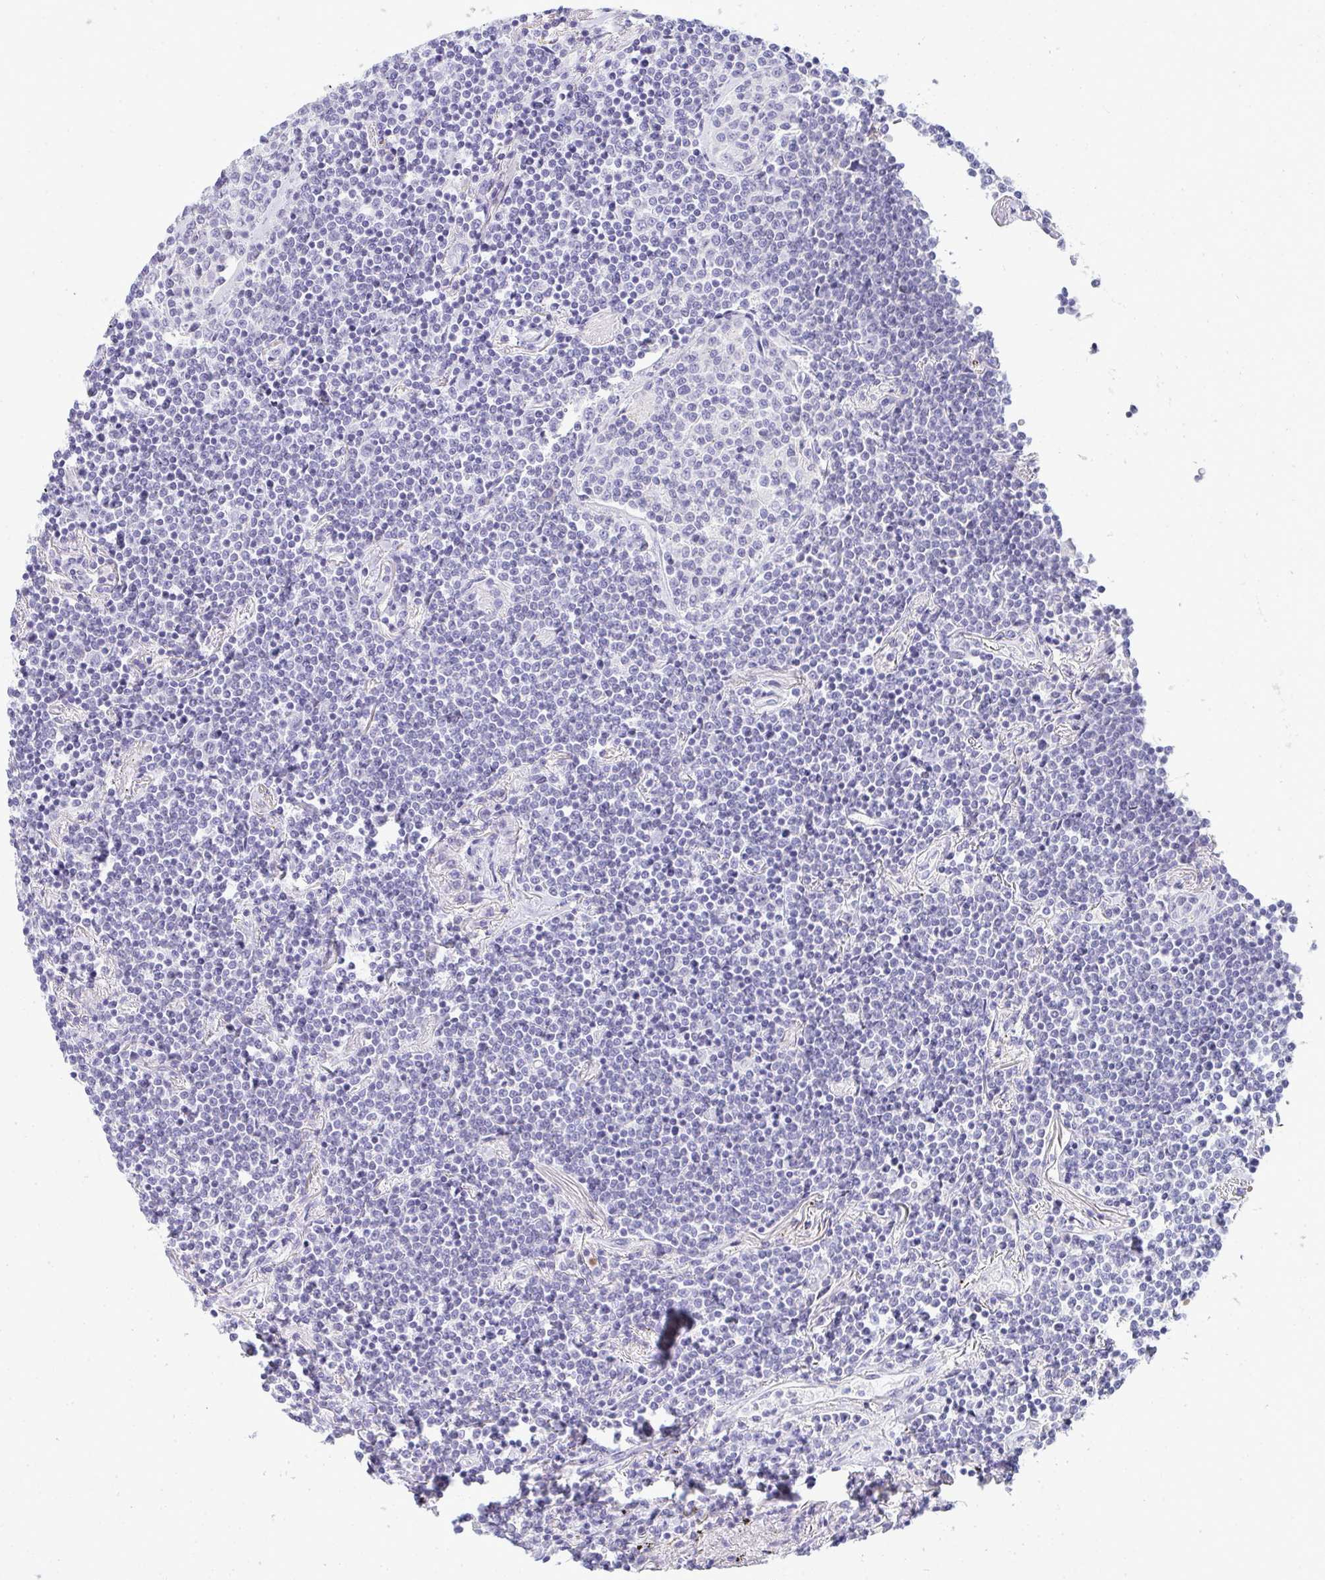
{"staining": {"intensity": "negative", "quantity": "none", "location": "none"}, "tissue": "lymphoma", "cell_type": "Tumor cells", "image_type": "cancer", "snomed": [{"axis": "morphology", "description": "Malignant lymphoma, non-Hodgkin's type, Low grade"}, {"axis": "topography", "description": "Lung"}], "caption": "Low-grade malignant lymphoma, non-Hodgkin's type stained for a protein using immunohistochemistry (IHC) reveals no positivity tumor cells.", "gene": "ZNF182", "patient": {"sex": "female", "age": 71}}